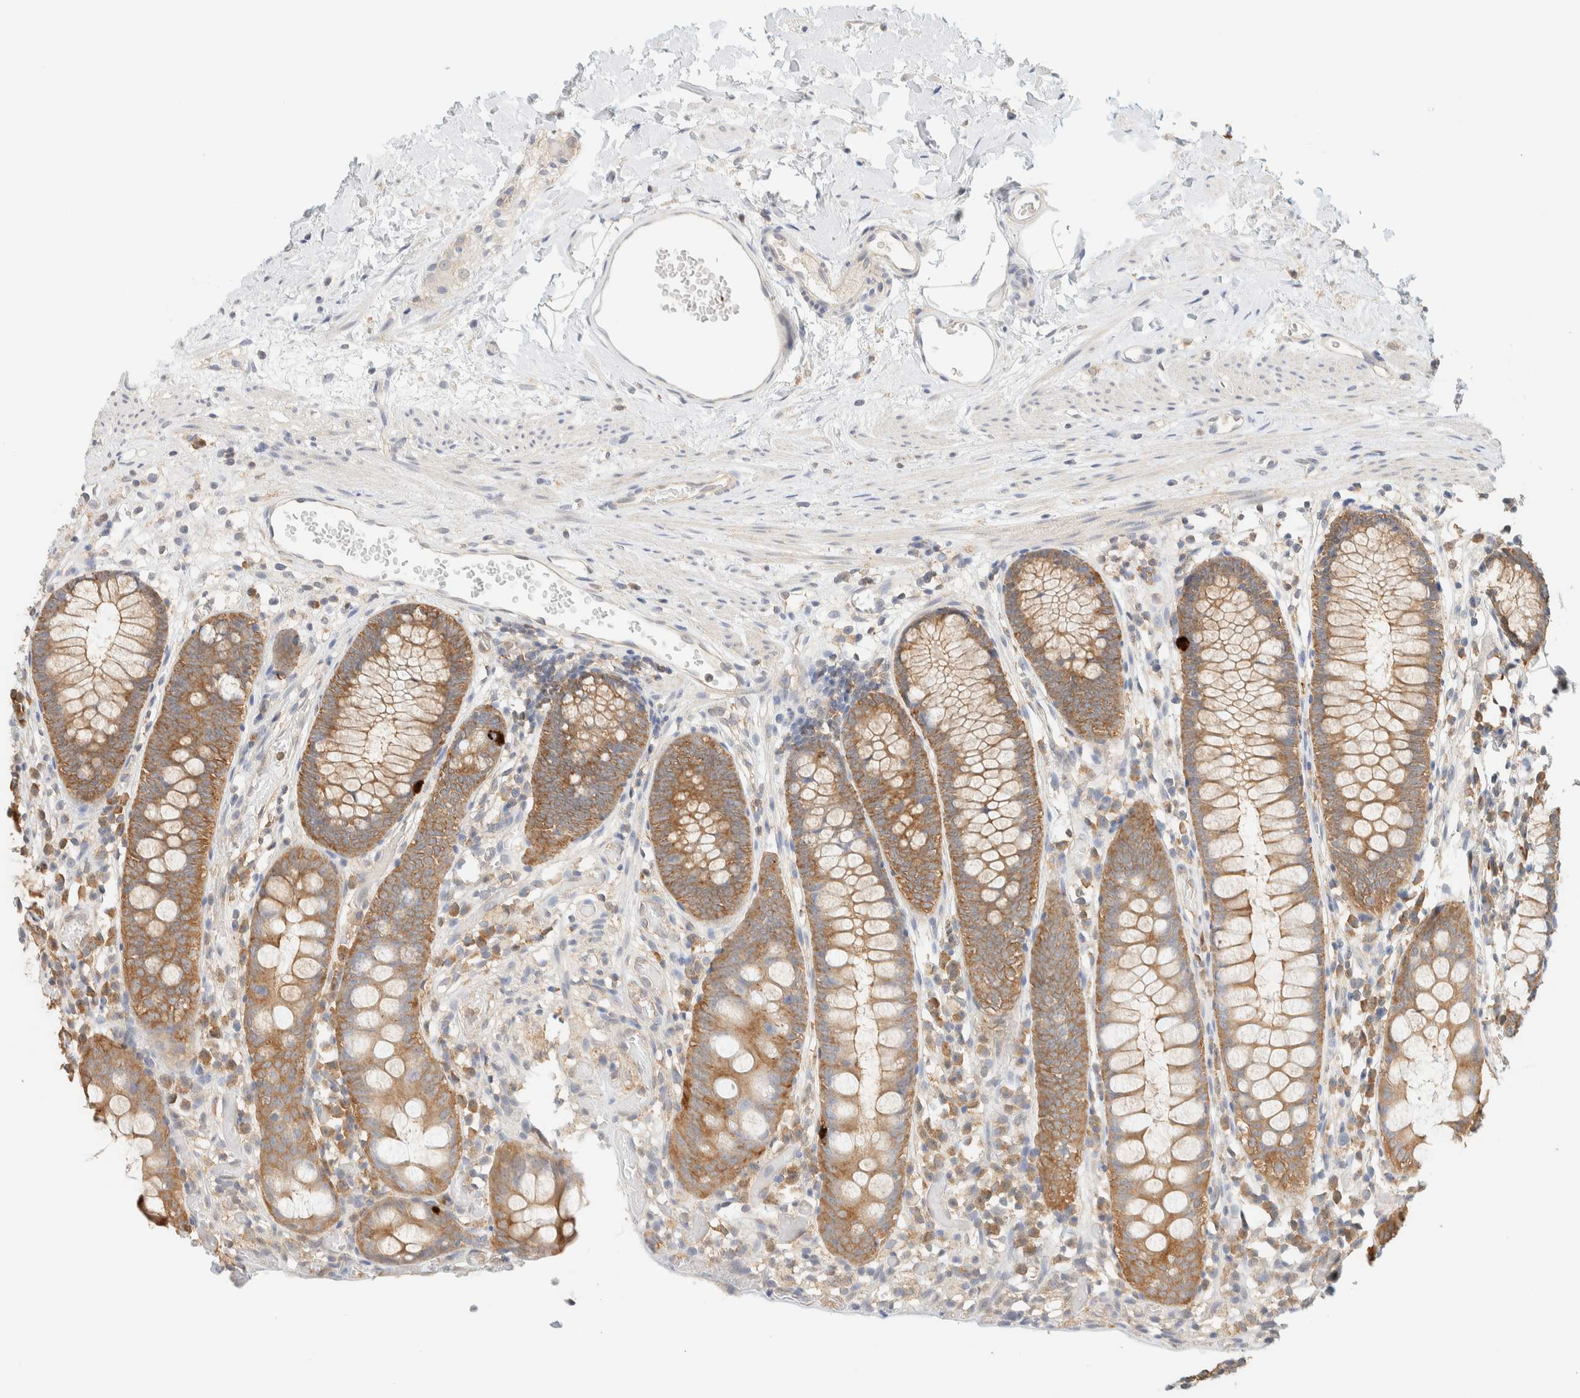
{"staining": {"intensity": "negative", "quantity": "none", "location": "none"}, "tissue": "colon", "cell_type": "Endothelial cells", "image_type": "normal", "snomed": [{"axis": "morphology", "description": "Normal tissue, NOS"}, {"axis": "topography", "description": "Colon"}], "caption": "There is no significant expression in endothelial cells of colon. Nuclei are stained in blue.", "gene": "TBC1D8B", "patient": {"sex": "male", "age": 14}}